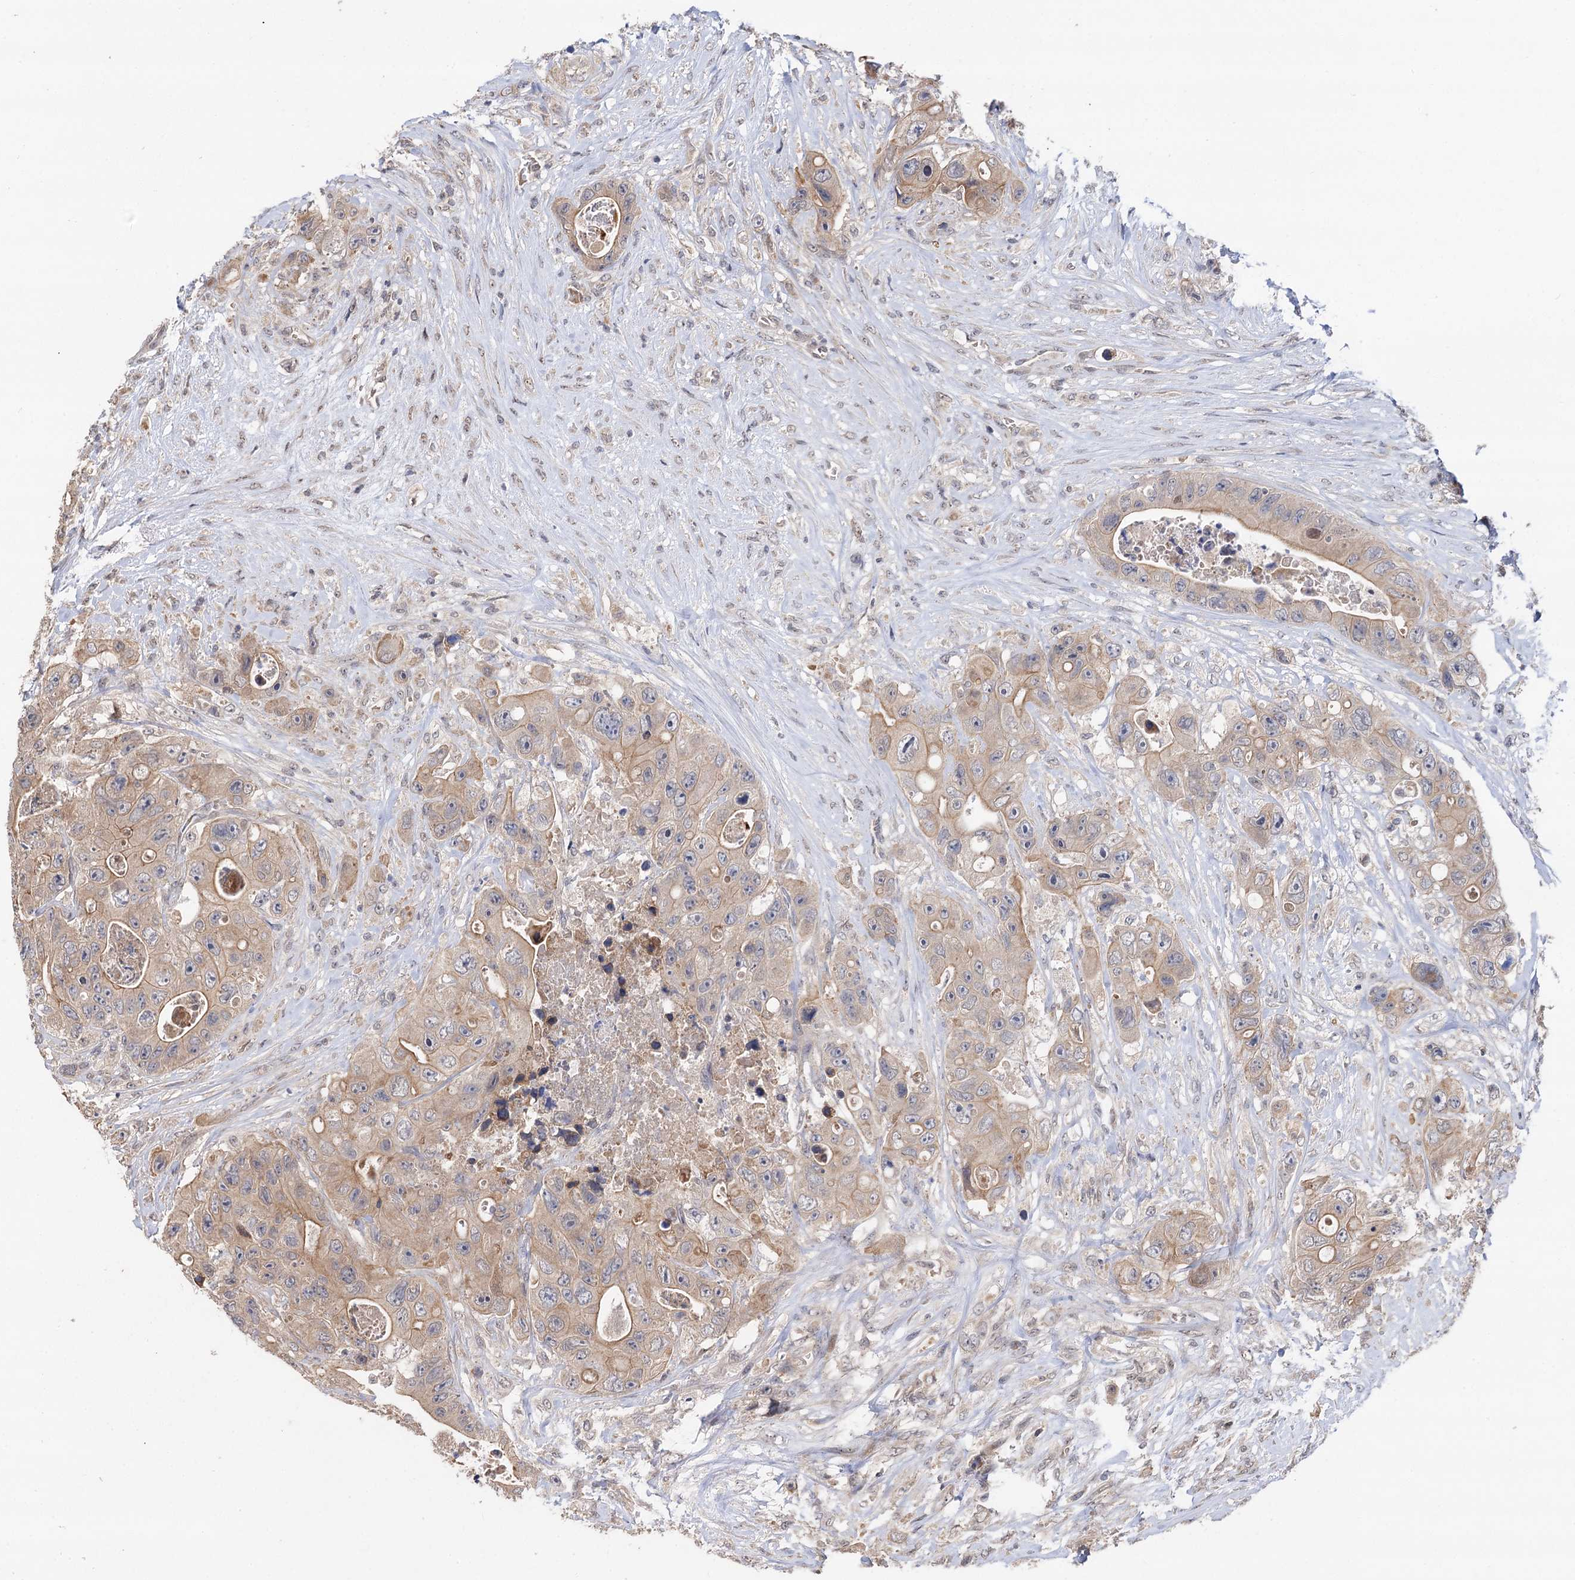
{"staining": {"intensity": "moderate", "quantity": "<25%", "location": "cytoplasmic/membranous"}, "tissue": "colorectal cancer", "cell_type": "Tumor cells", "image_type": "cancer", "snomed": [{"axis": "morphology", "description": "Adenocarcinoma, NOS"}, {"axis": "topography", "description": "Colon"}], "caption": "A high-resolution histopathology image shows immunohistochemistry (IHC) staining of colorectal cancer, which reveals moderate cytoplasmic/membranous staining in about <25% of tumor cells.", "gene": "FBXW8", "patient": {"sex": "female", "age": 46}}